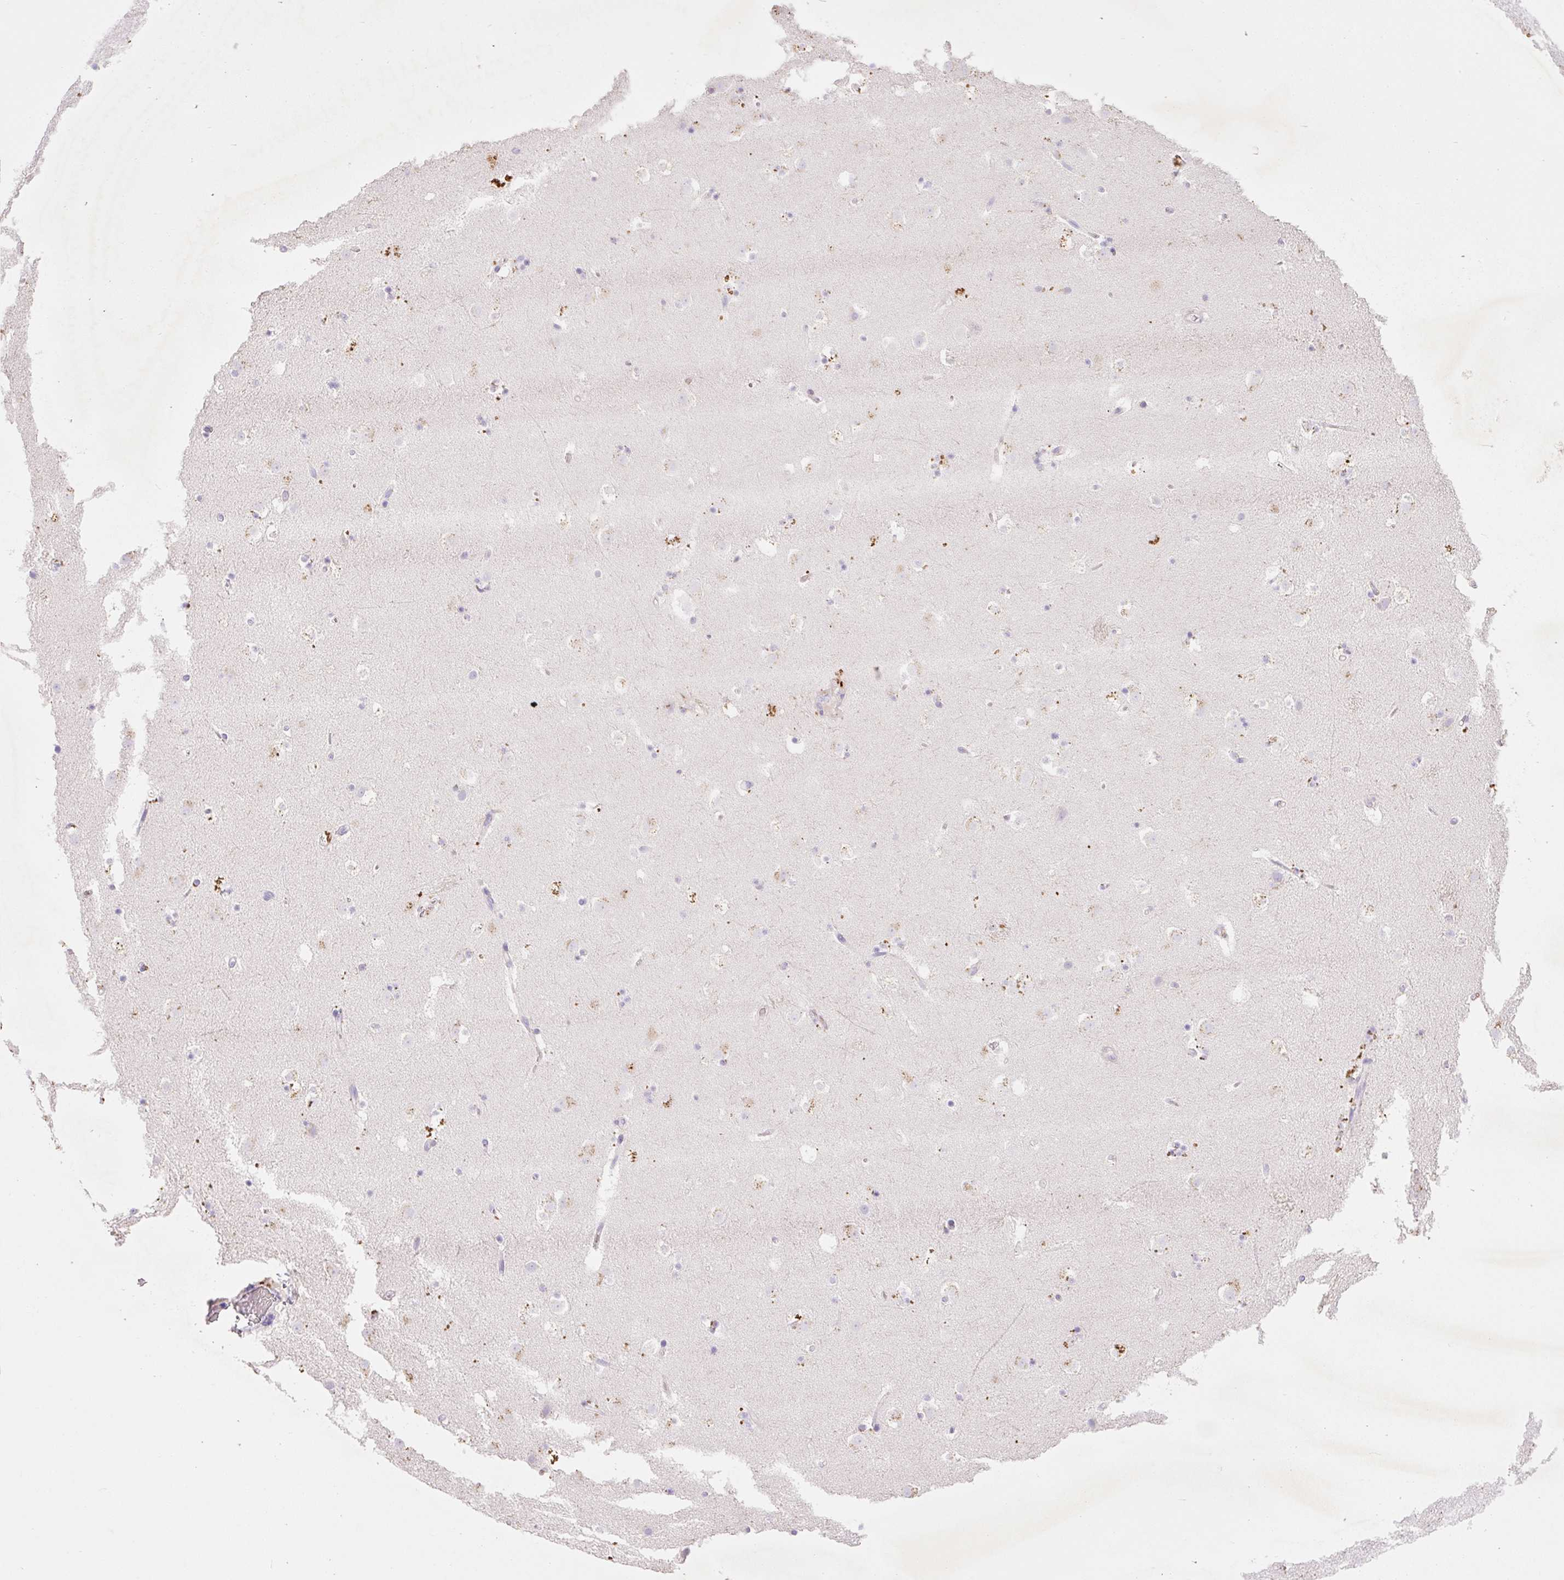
{"staining": {"intensity": "negative", "quantity": "none", "location": "none"}, "tissue": "caudate", "cell_type": "Glial cells", "image_type": "normal", "snomed": [{"axis": "morphology", "description": "Normal tissue, NOS"}, {"axis": "topography", "description": "Lateral ventricle wall"}], "caption": "A photomicrograph of human caudate is negative for staining in glial cells. (DAB IHC with hematoxylin counter stain).", "gene": "HEXA", "patient": {"sex": "male", "age": 37}}